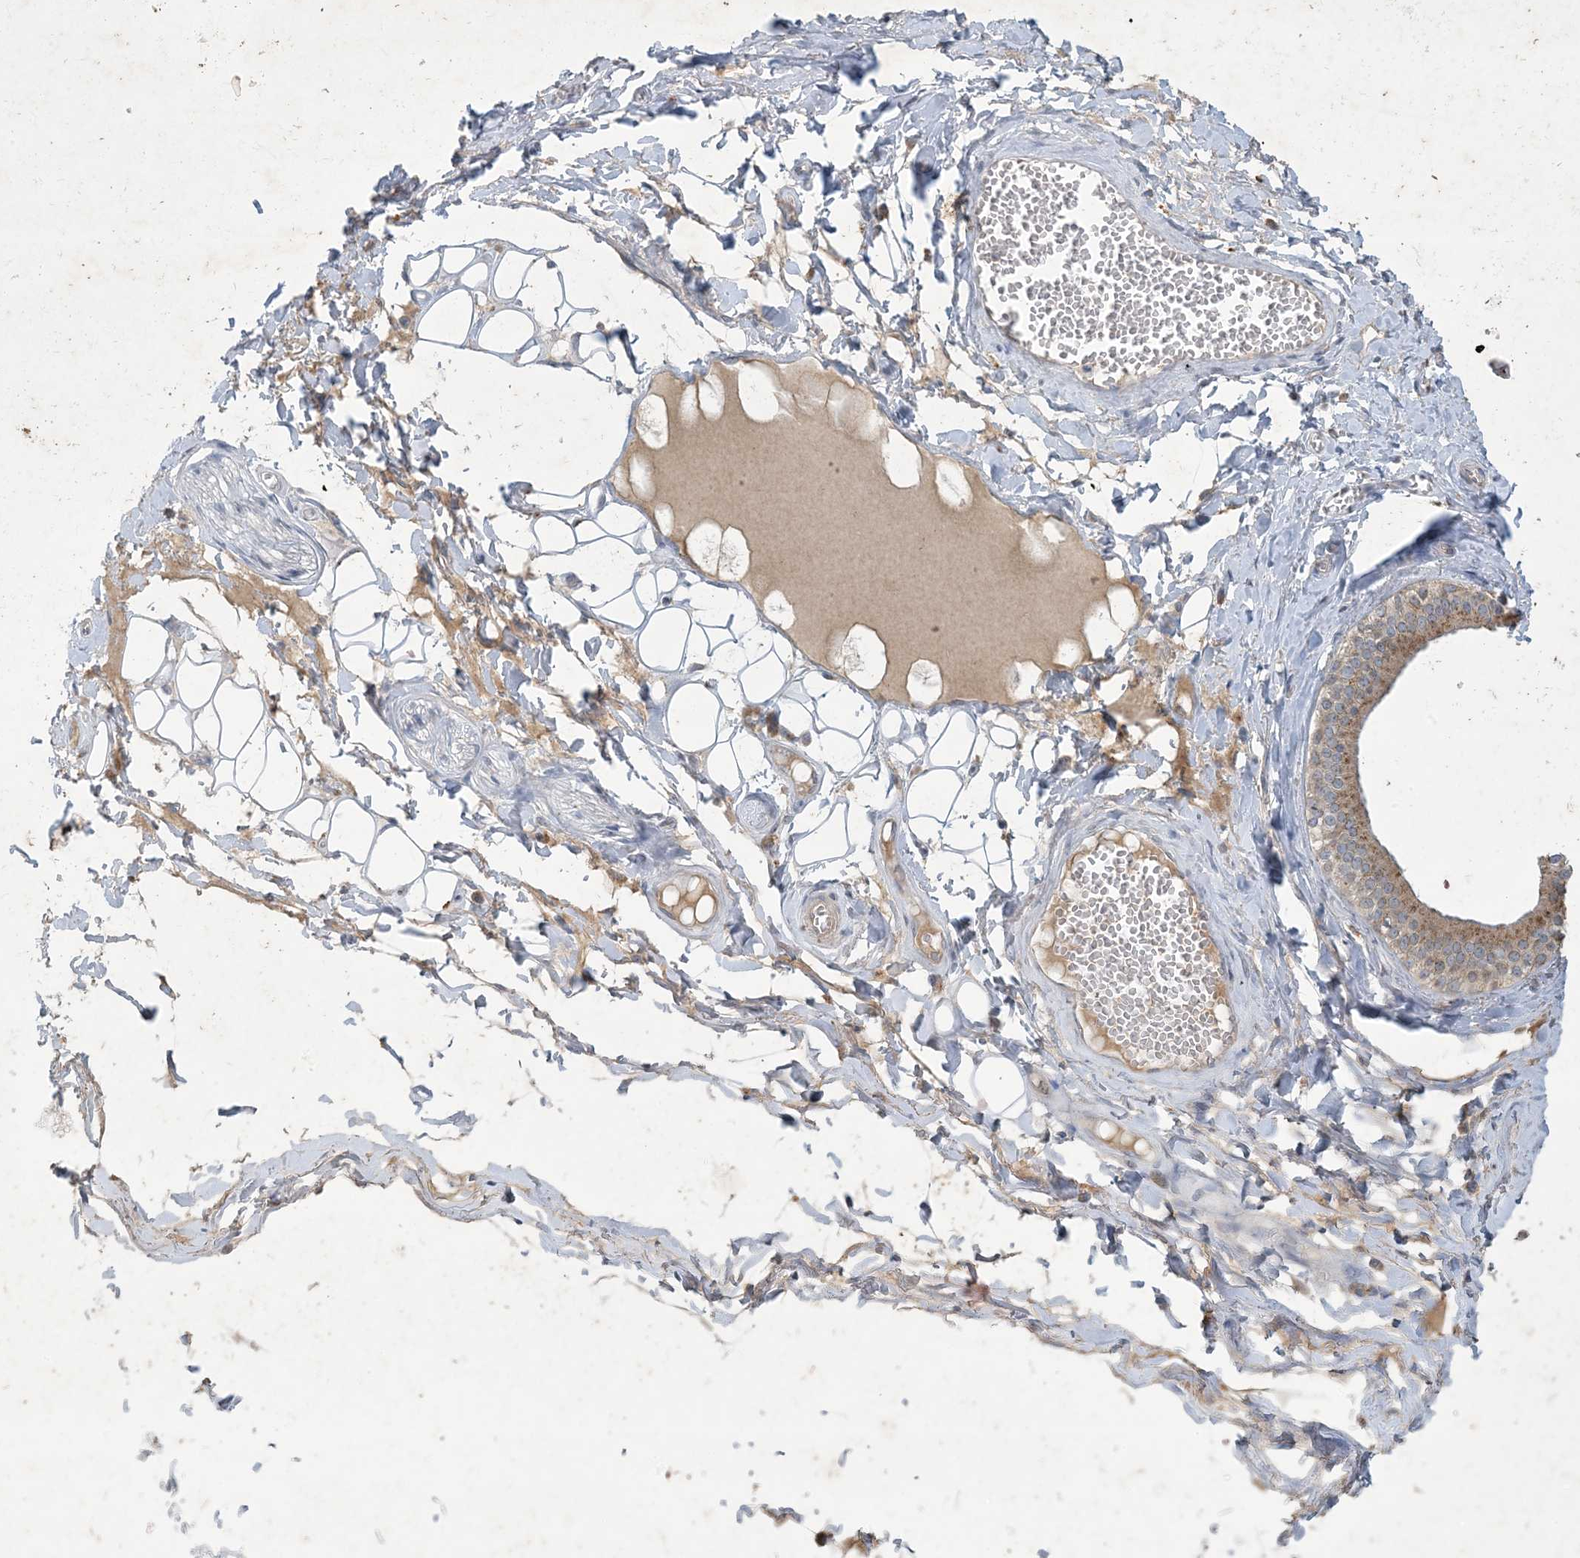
{"staining": {"intensity": "negative", "quantity": "none", "location": "none"}, "tissue": "adipose tissue", "cell_type": "Adipocytes", "image_type": "normal", "snomed": [{"axis": "morphology", "description": "Normal tissue, NOS"}, {"axis": "morphology", "description": "Inflammation, NOS"}, {"axis": "topography", "description": "Salivary gland"}, {"axis": "topography", "description": "Peripheral nerve tissue"}], "caption": "This is an immunohistochemistry micrograph of normal human adipose tissue. There is no positivity in adipocytes.", "gene": "MRPS18A", "patient": {"sex": "female", "age": 75}}